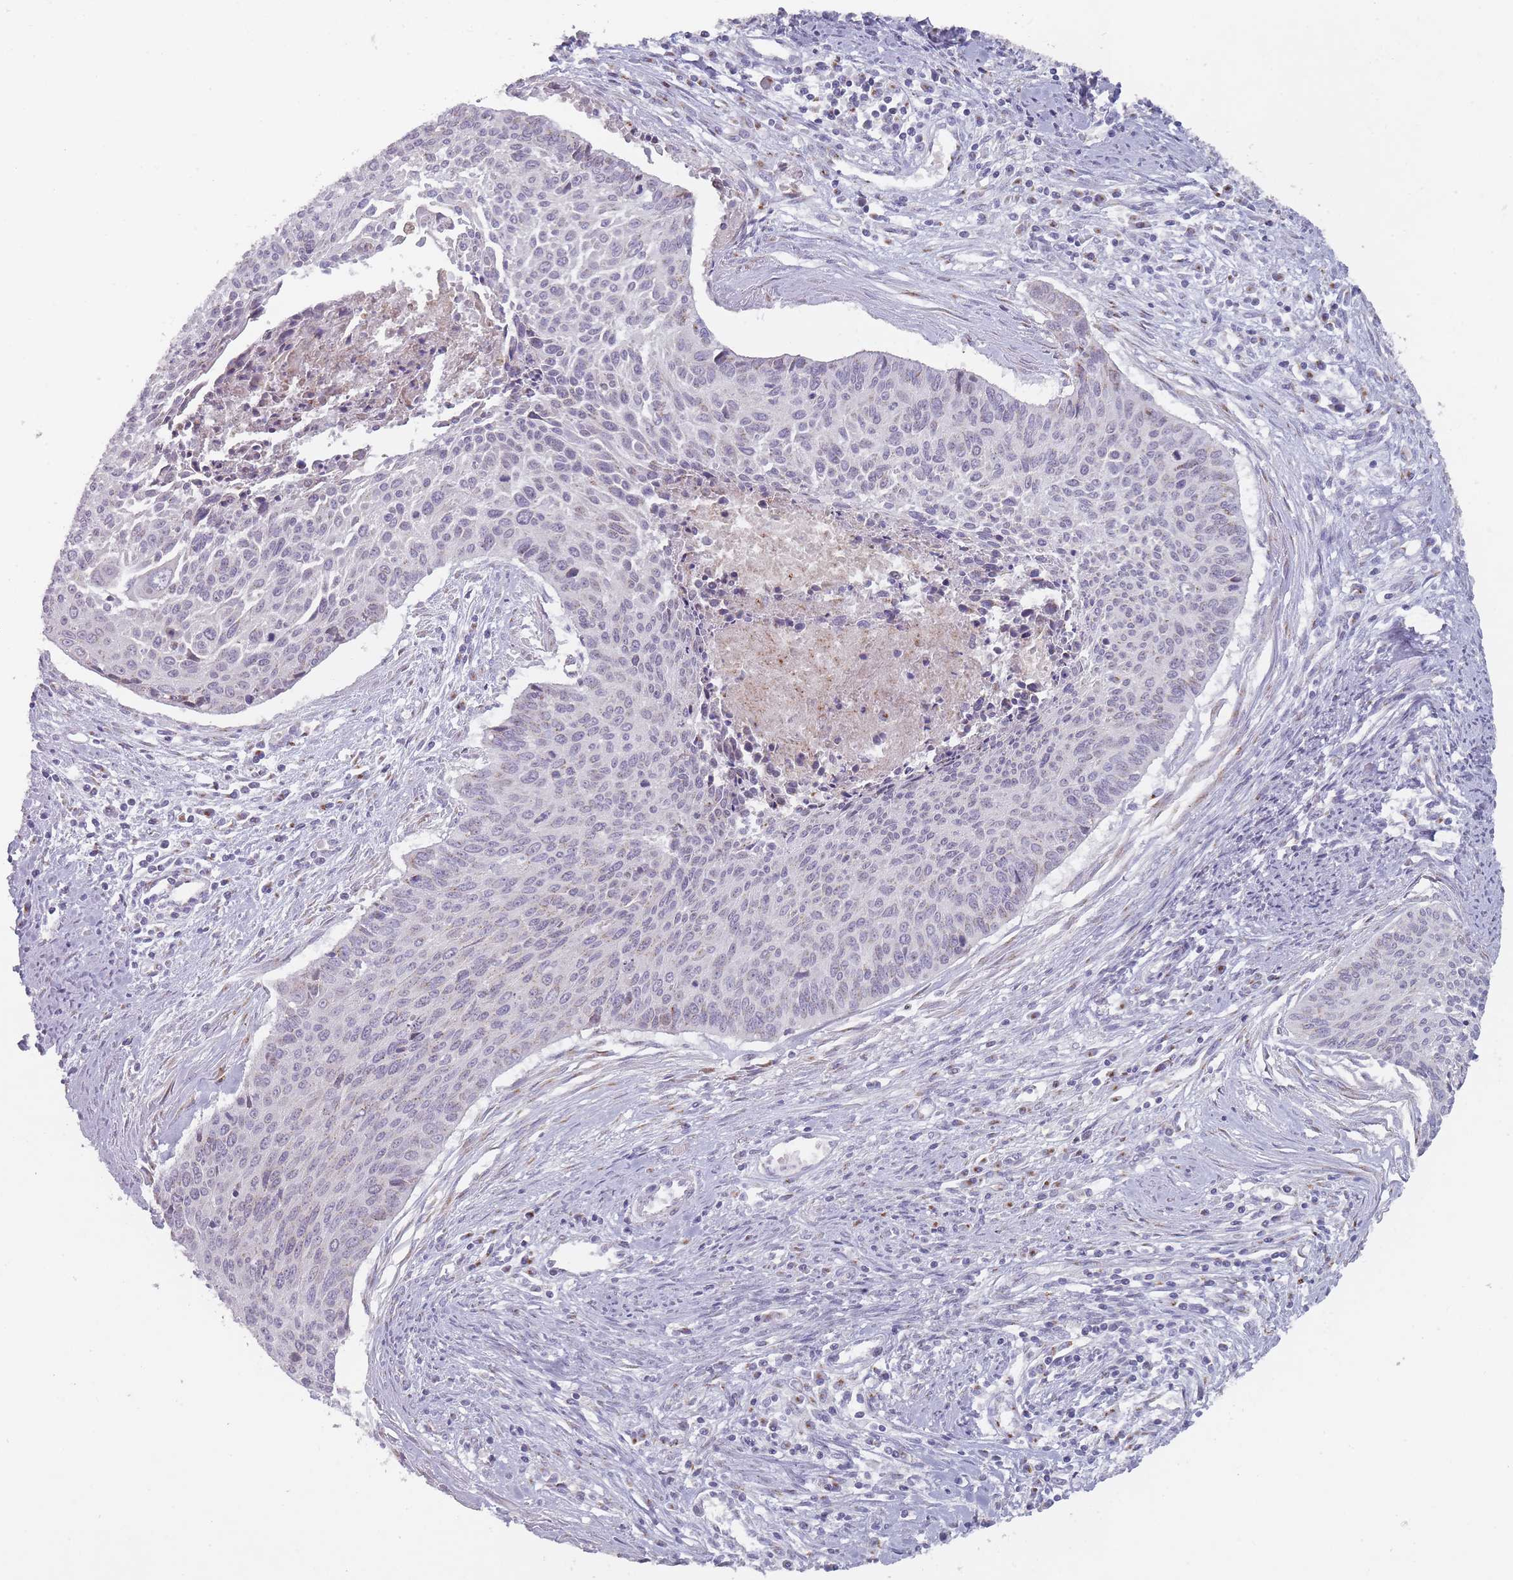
{"staining": {"intensity": "negative", "quantity": "none", "location": "none"}, "tissue": "cervical cancer", "cell_type": "Tumor cells", "image_type": "cancer", "snomed": [{"axis": "morphology", "description": "Squamous cell carcinoma, NOS"}, {"axis": "topography", "description": "Cervix"}], "caption": "The photomicrograph demonstrates no significant positivity in tumor cells of cervical cancer (squamous cell carcinoma). (DAB IHC with hematoxylin counter stain).", "gene": "MAN1B1", "patient": {"sex": "female", "age": 55}}